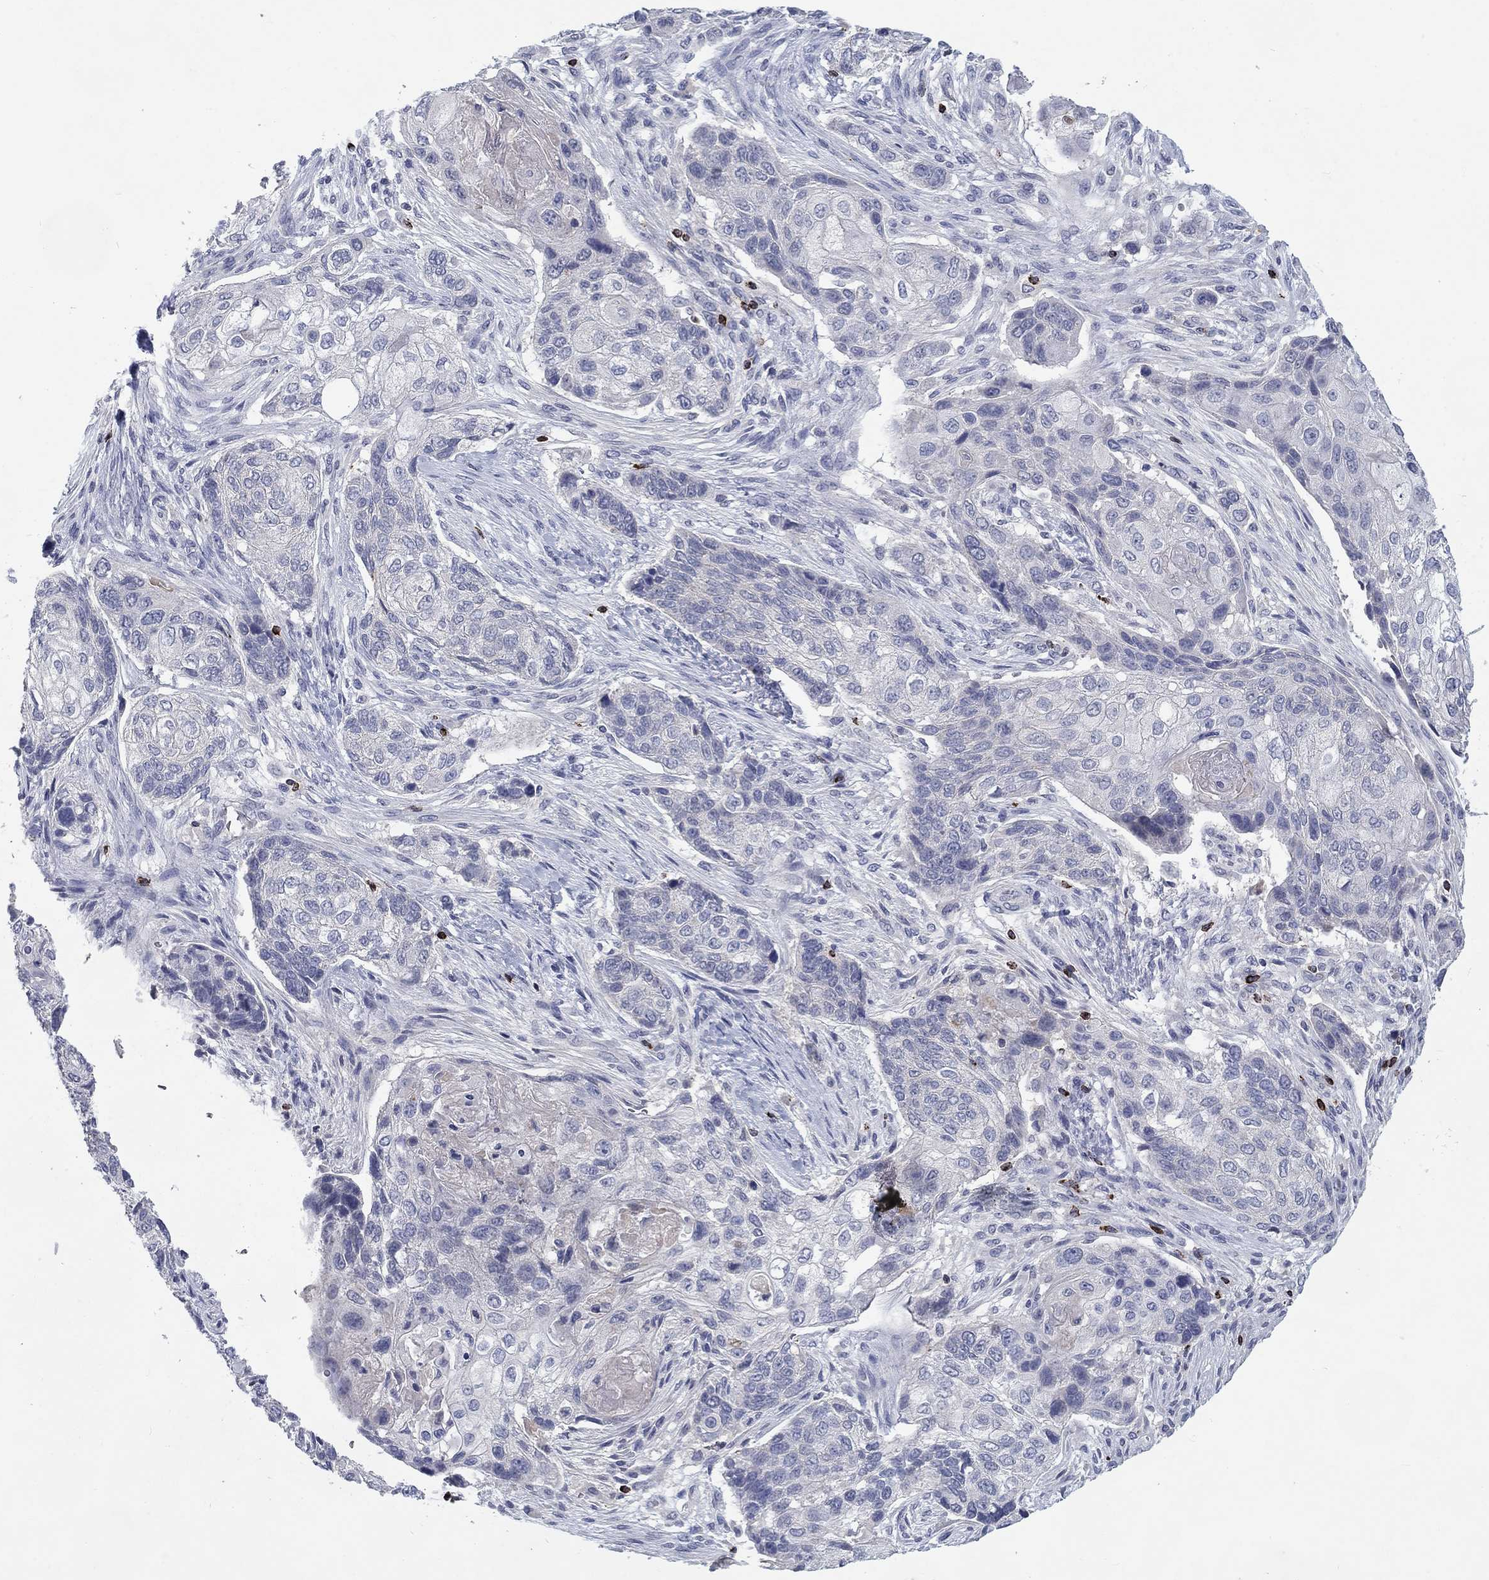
{"staining": {"intensity": "negative", "quantity": "none", "location": "none"}, "tissue": "lung cancer", "cell_type": "Tumor cells", "image_type": "cancer", "snomed": [{"axis": "morphology", "description": "Normal tissue, NOS"}, {"axis": "morphology", "description": "Squamous cell carcinoma, NOS"}, {"axis": "topography", "description": "Bronchus"}, {"axis": "topography", "description": "Lung"}], "caption": "Image shows no protein positivity in tumor cells of lung squamous cell carcinoma tissue.", "gene": "GZMA", "patient": {"sex": "male", "age": 69}}